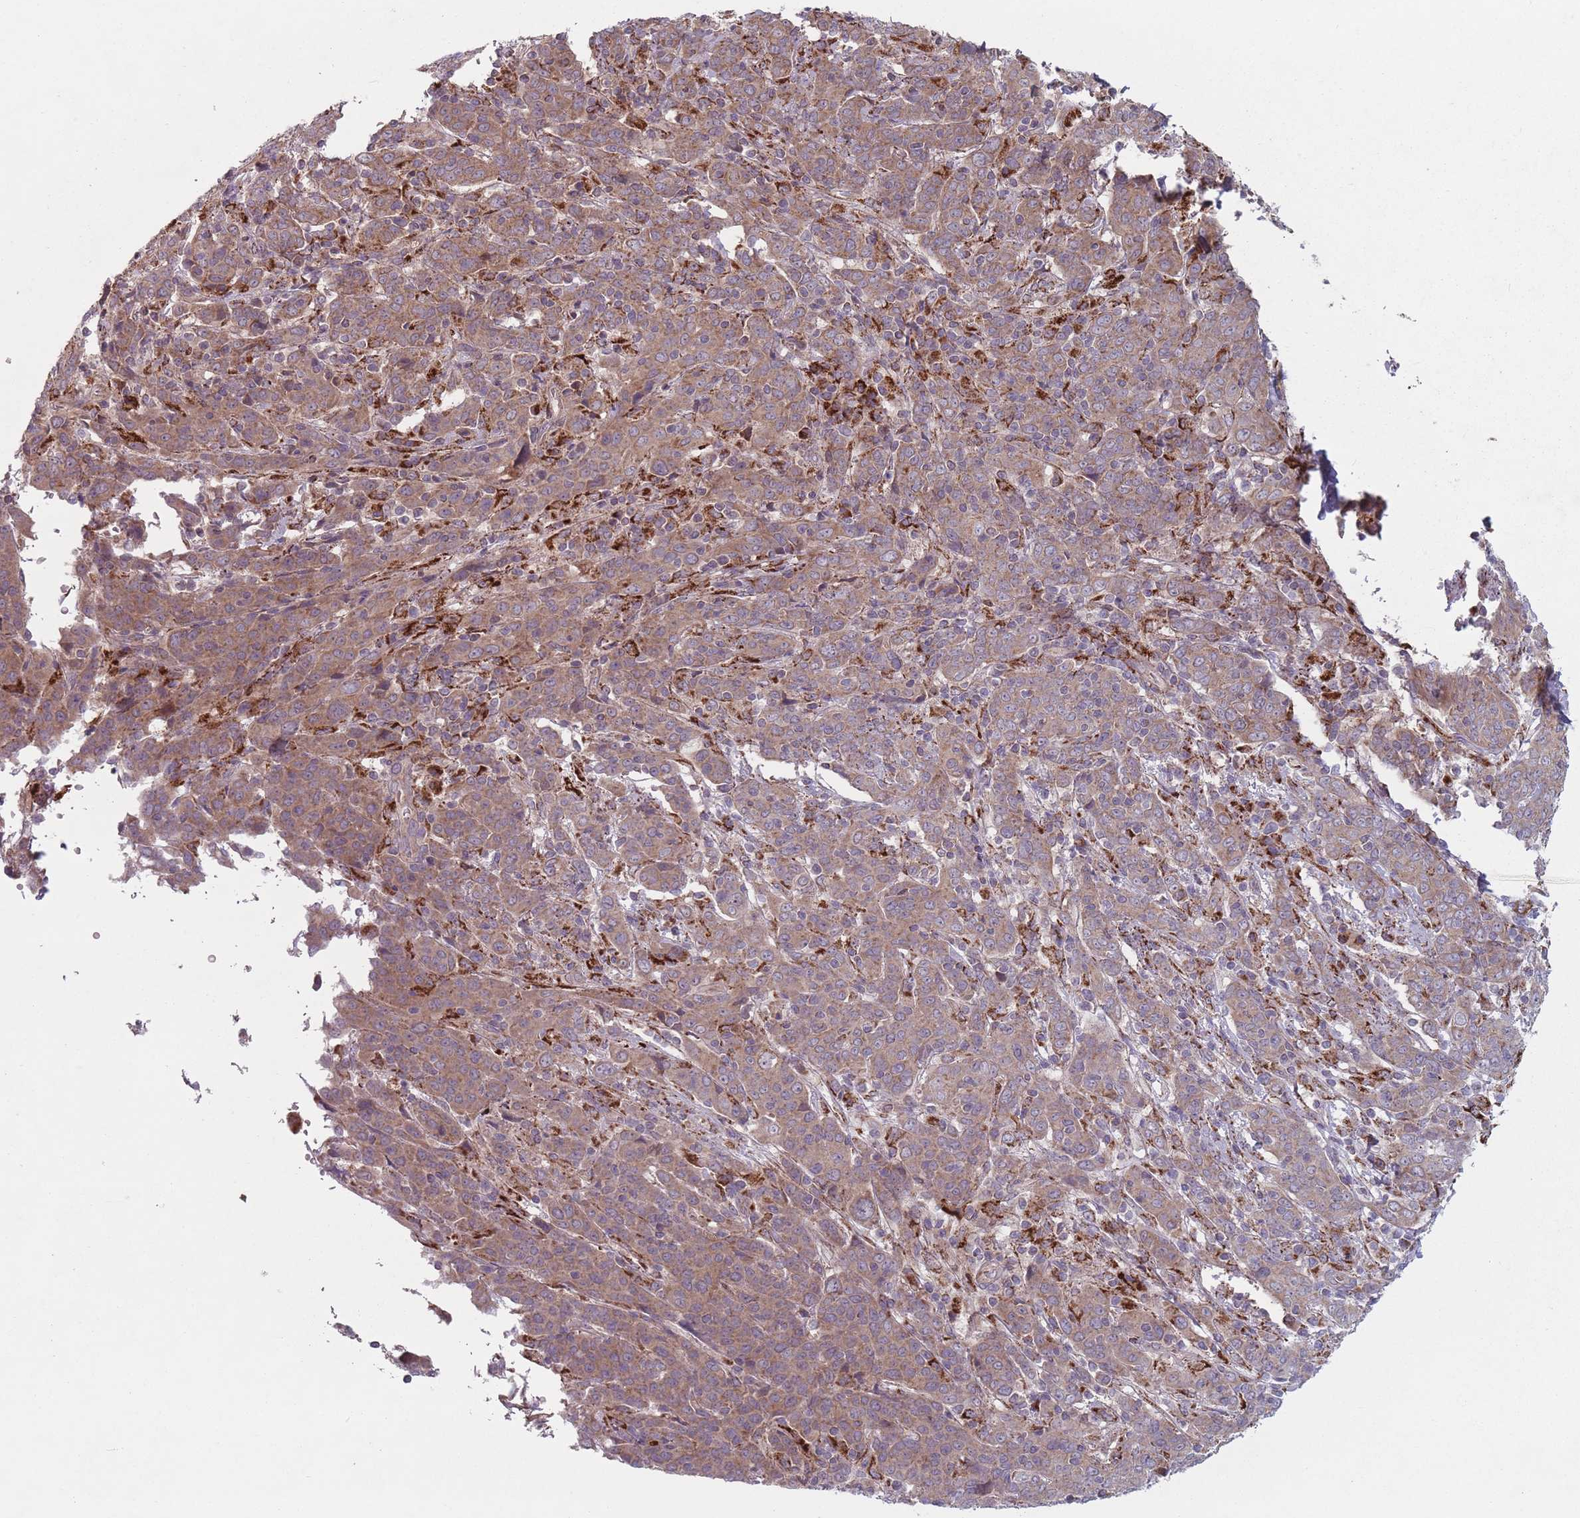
{"staining": {"intensity": "moderate", "quantity": ">75%", "location": "cytoplasmic/membranous"}, "tissue": "cervical cancer", "cell_type": "Tumor cells", "image_type": "cancer", "snomed": [{"axis": "morphology", "description": "Squamous cell carcinoma, NOS"}, {"axis": "topography", "description": "Cervix"}], "caption": "Tumor cells reveal medium levels of moderate cytoplasmic/membranous positivity in about >75% of cells in human cervical cancer (squamous cell carcinoma). Using DAB (3,3'-diaminobenzidine) (brown) and hematoxylin (blue) stains, captured at high magnification using brightfield microscopy.", "gene": "OR10Q1", "patient": {"sex": "female", "age": 67}}